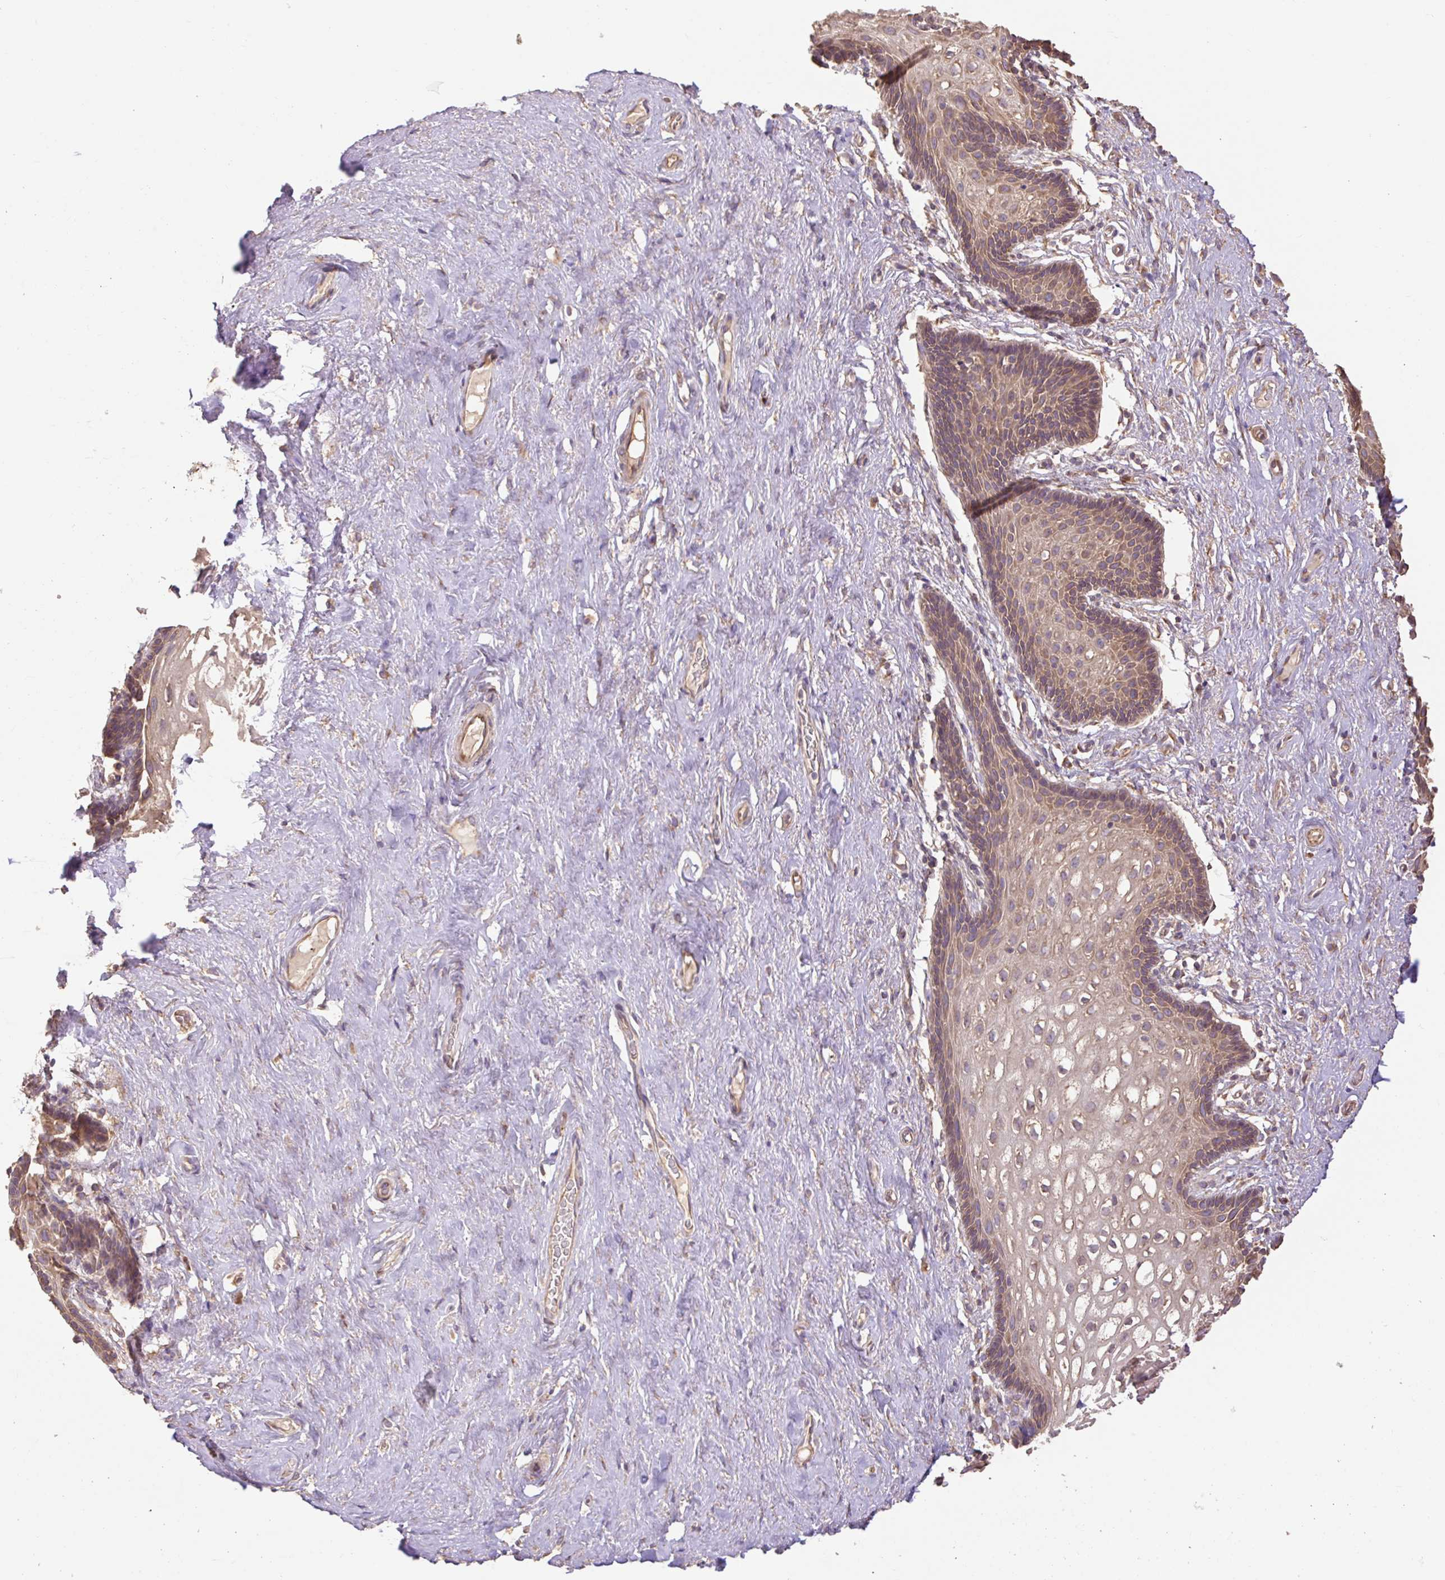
{"staining": {"intensity": "weak", "quantity": "25%-75%", "location": "cytoplasmic/membranous"}, "tissue": "vagina", "cell_type": "Squamous epithelial cells", "image_type": "normal", "snomed": [{"axis": "morphology", "description": "Normal tissue, NOS"}, {"axis": "topography", "description": "Vagina"}, {"axis": "topography", "description": "Peripheral nerve tissue"}], "caption": "Brown immunohistochemical staining in normal vagina demonstrates weak cytoplasmic/membranous expression in about 25%-75% of squamous epithelial cells.", "gene": "DESI1", "patient": {"sex": "female", "age": 71}}